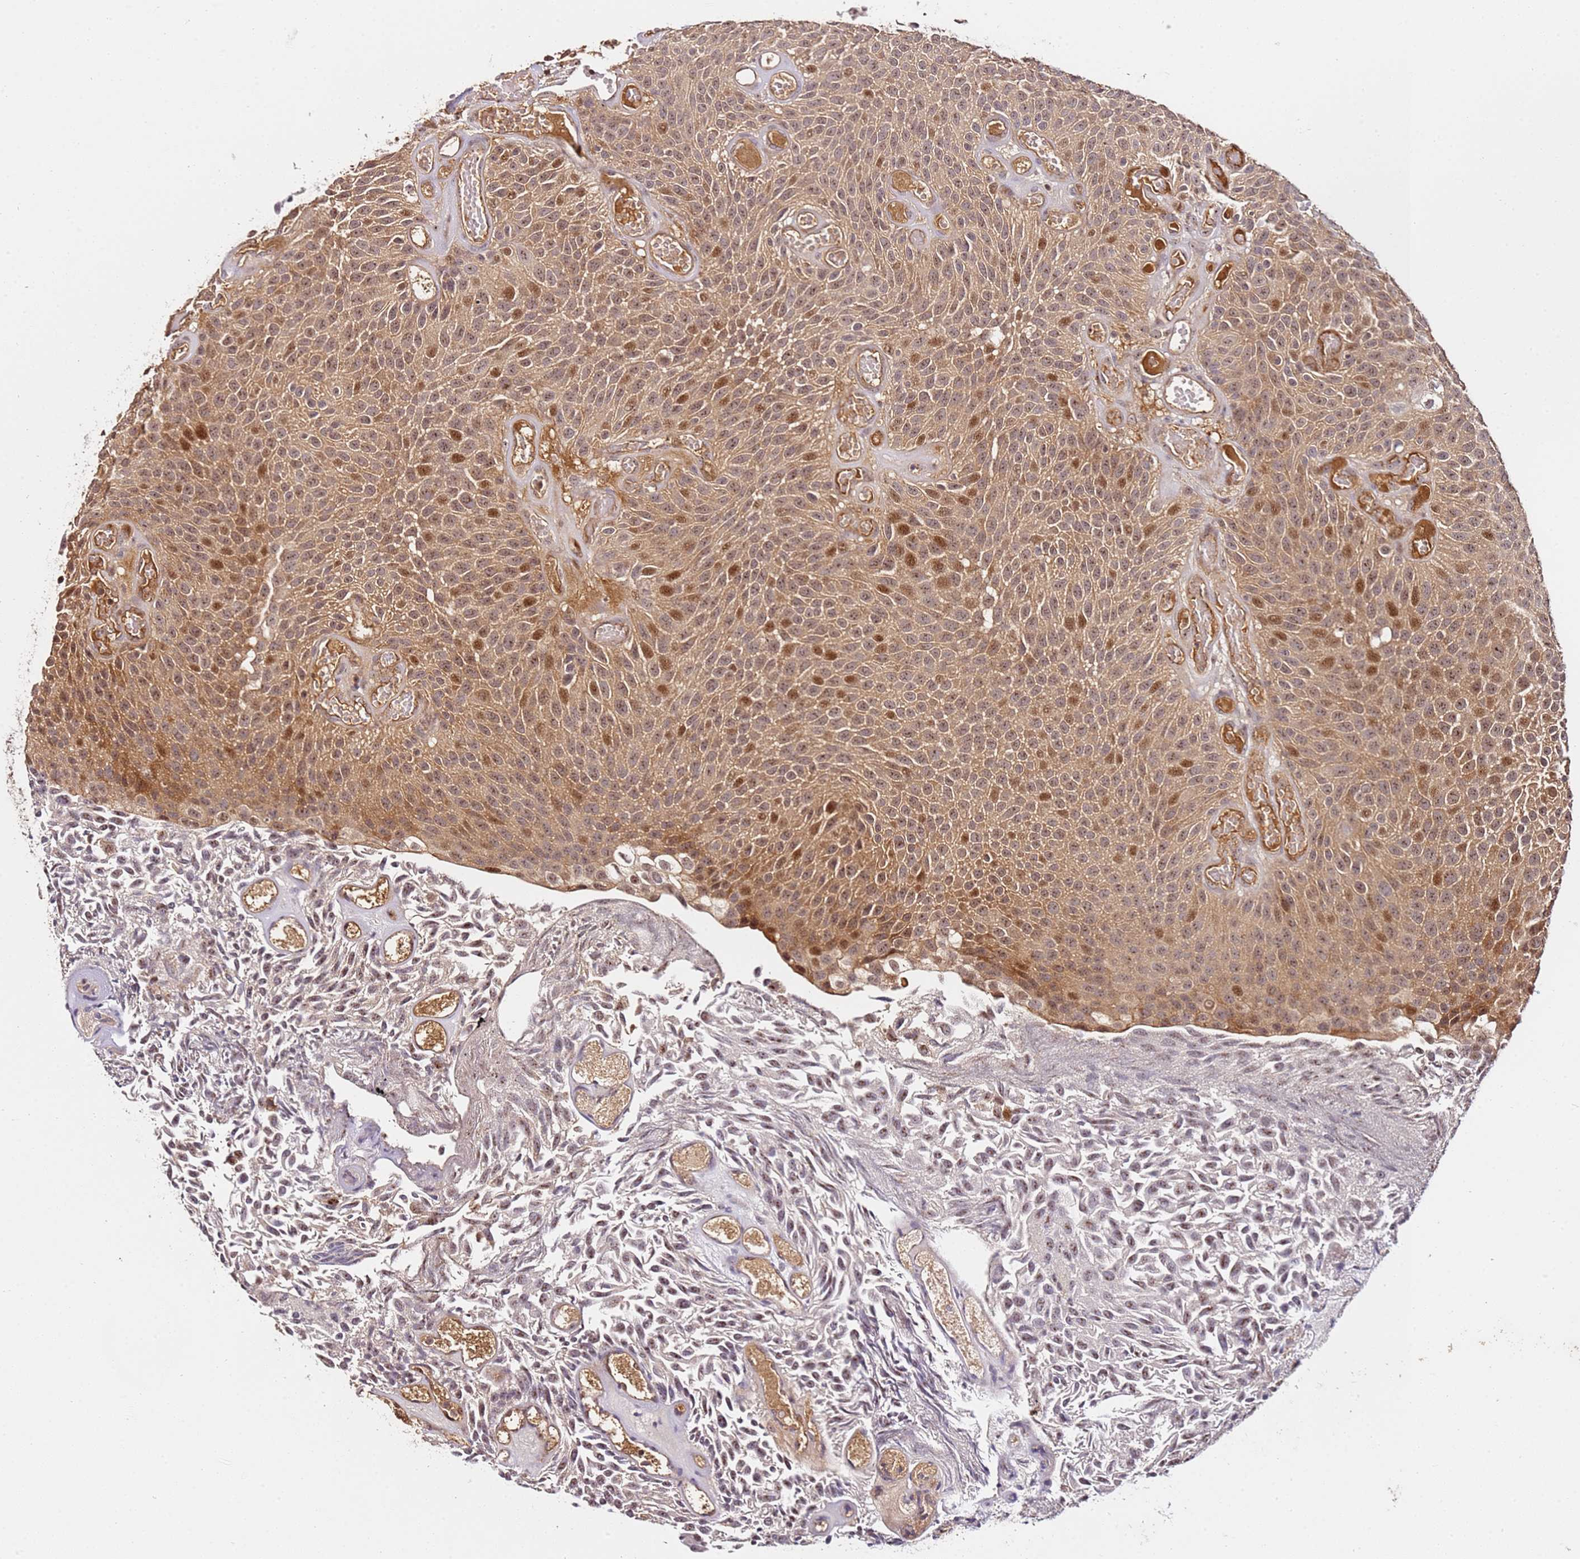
{"staining": {"intensity": "moderate", "quantity": ">75%", "location": "cytoplasmic/membranous,nuclear"}, "tissue": "urothelial cancer", "cell_type": "Tumor cells", "image_type": "cancer", "snomed": [{"axis": "morphology", "description": "Urothelial carcinoma, Low grade"}, {"axis": "topography", "description": "Urinary bladder"}], "caption": "Urothelial carcinoma (low-grade) was stained to show a protein in brown. There is medium levels of moderate cytoplasmic/membranous and nuclear staining in approximately >75% of tumor cells.", "gene": "DDX27", "patient": {"sex": "male", "age": 89}}